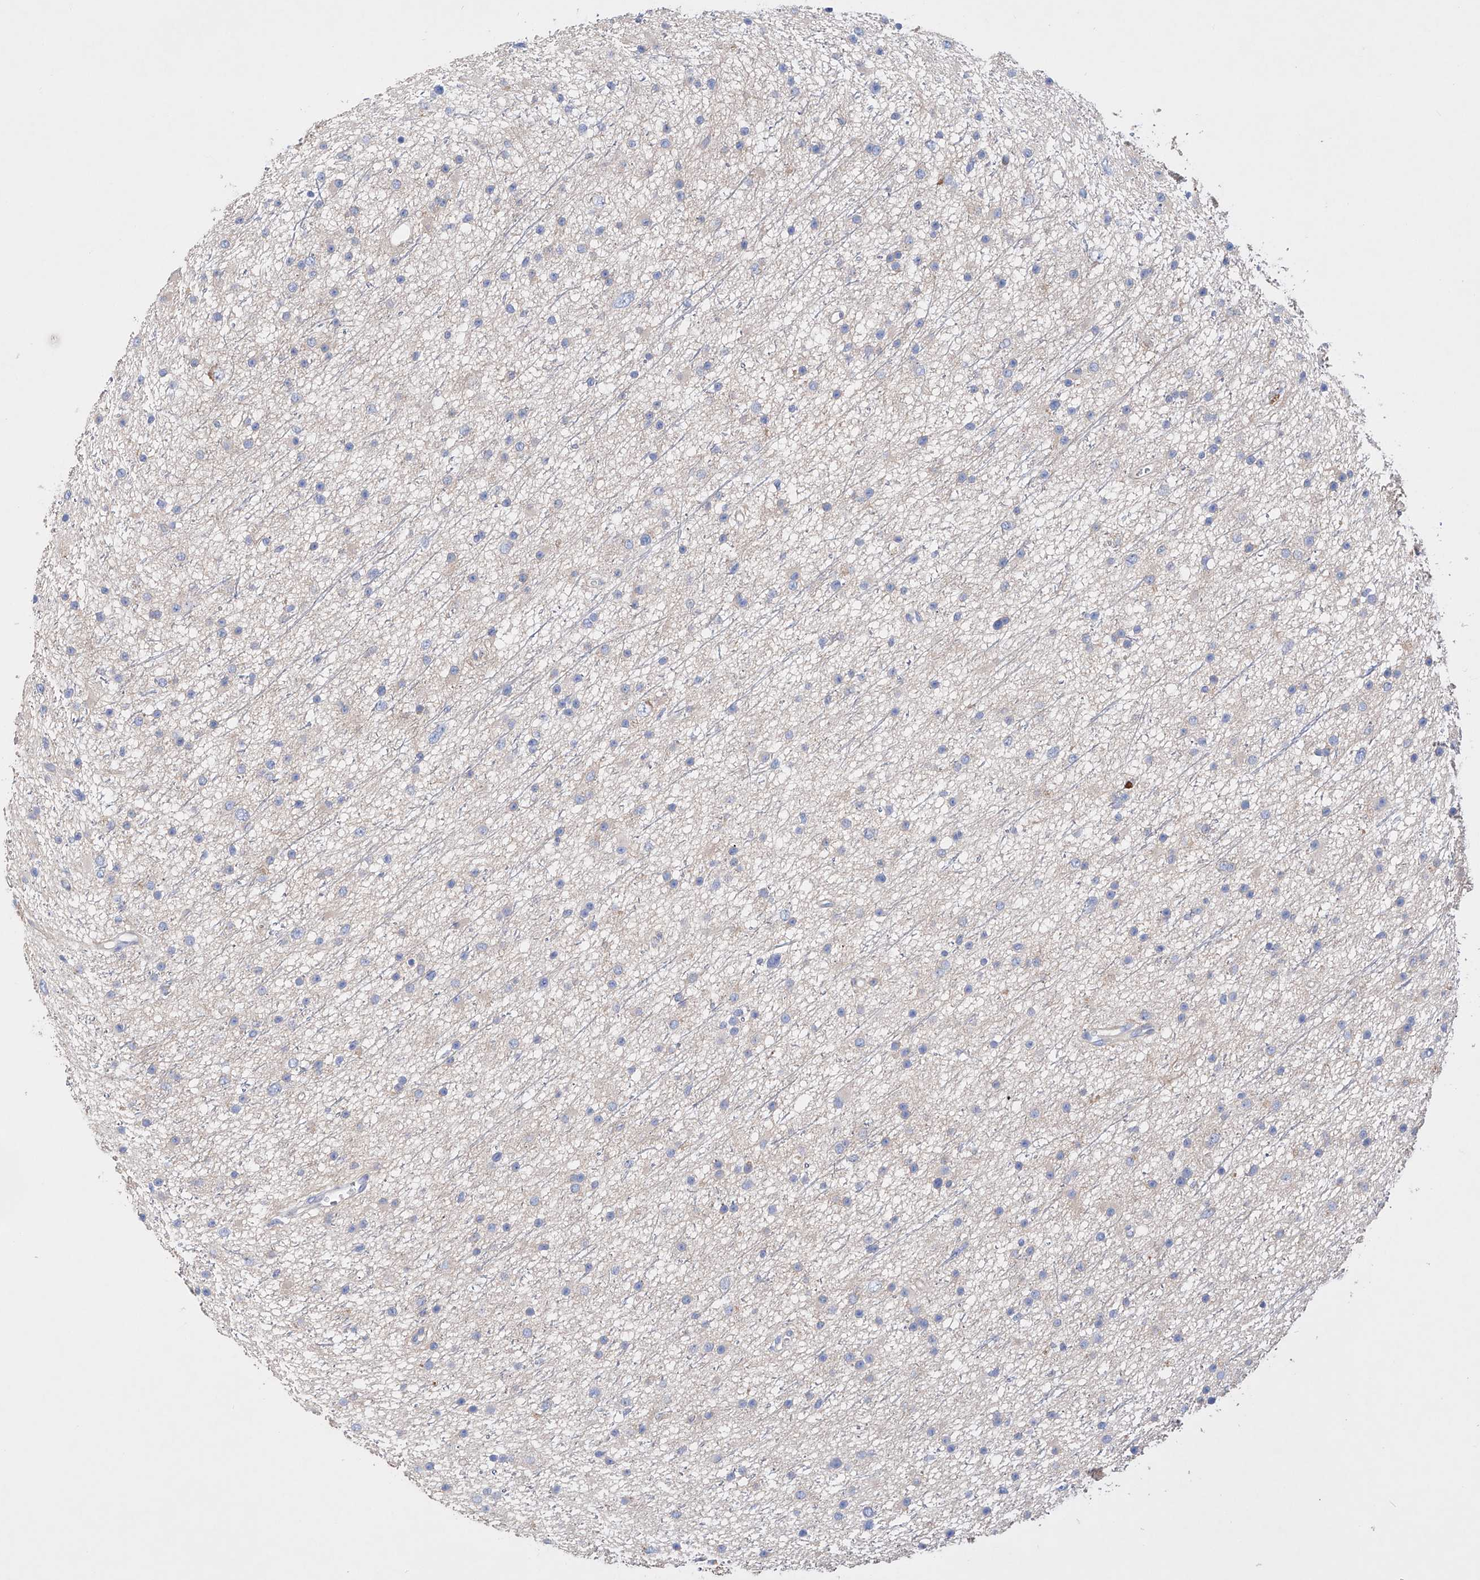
{"staining": {"intensity": "negative", "quantity": "none", "location": "none"}, "tissue": "glioma", "cell_type": "Tumor cells", "image_type": "cancer", "snomed": [{"axis": "morphology", "description": "Glioma, malignant, Low grade"}, {"axis": "topography", "description": "Cerebral cortex"}], "caption": "The IHC micrograph has no significant staining in tumor cells of glioma tissue. (DAB (3,3'-diaminobenzidine) immunohistochemistry (IHC), high magnification).", "gene": "AFG1L", "patient": {"sex": "female", "age": 39}}